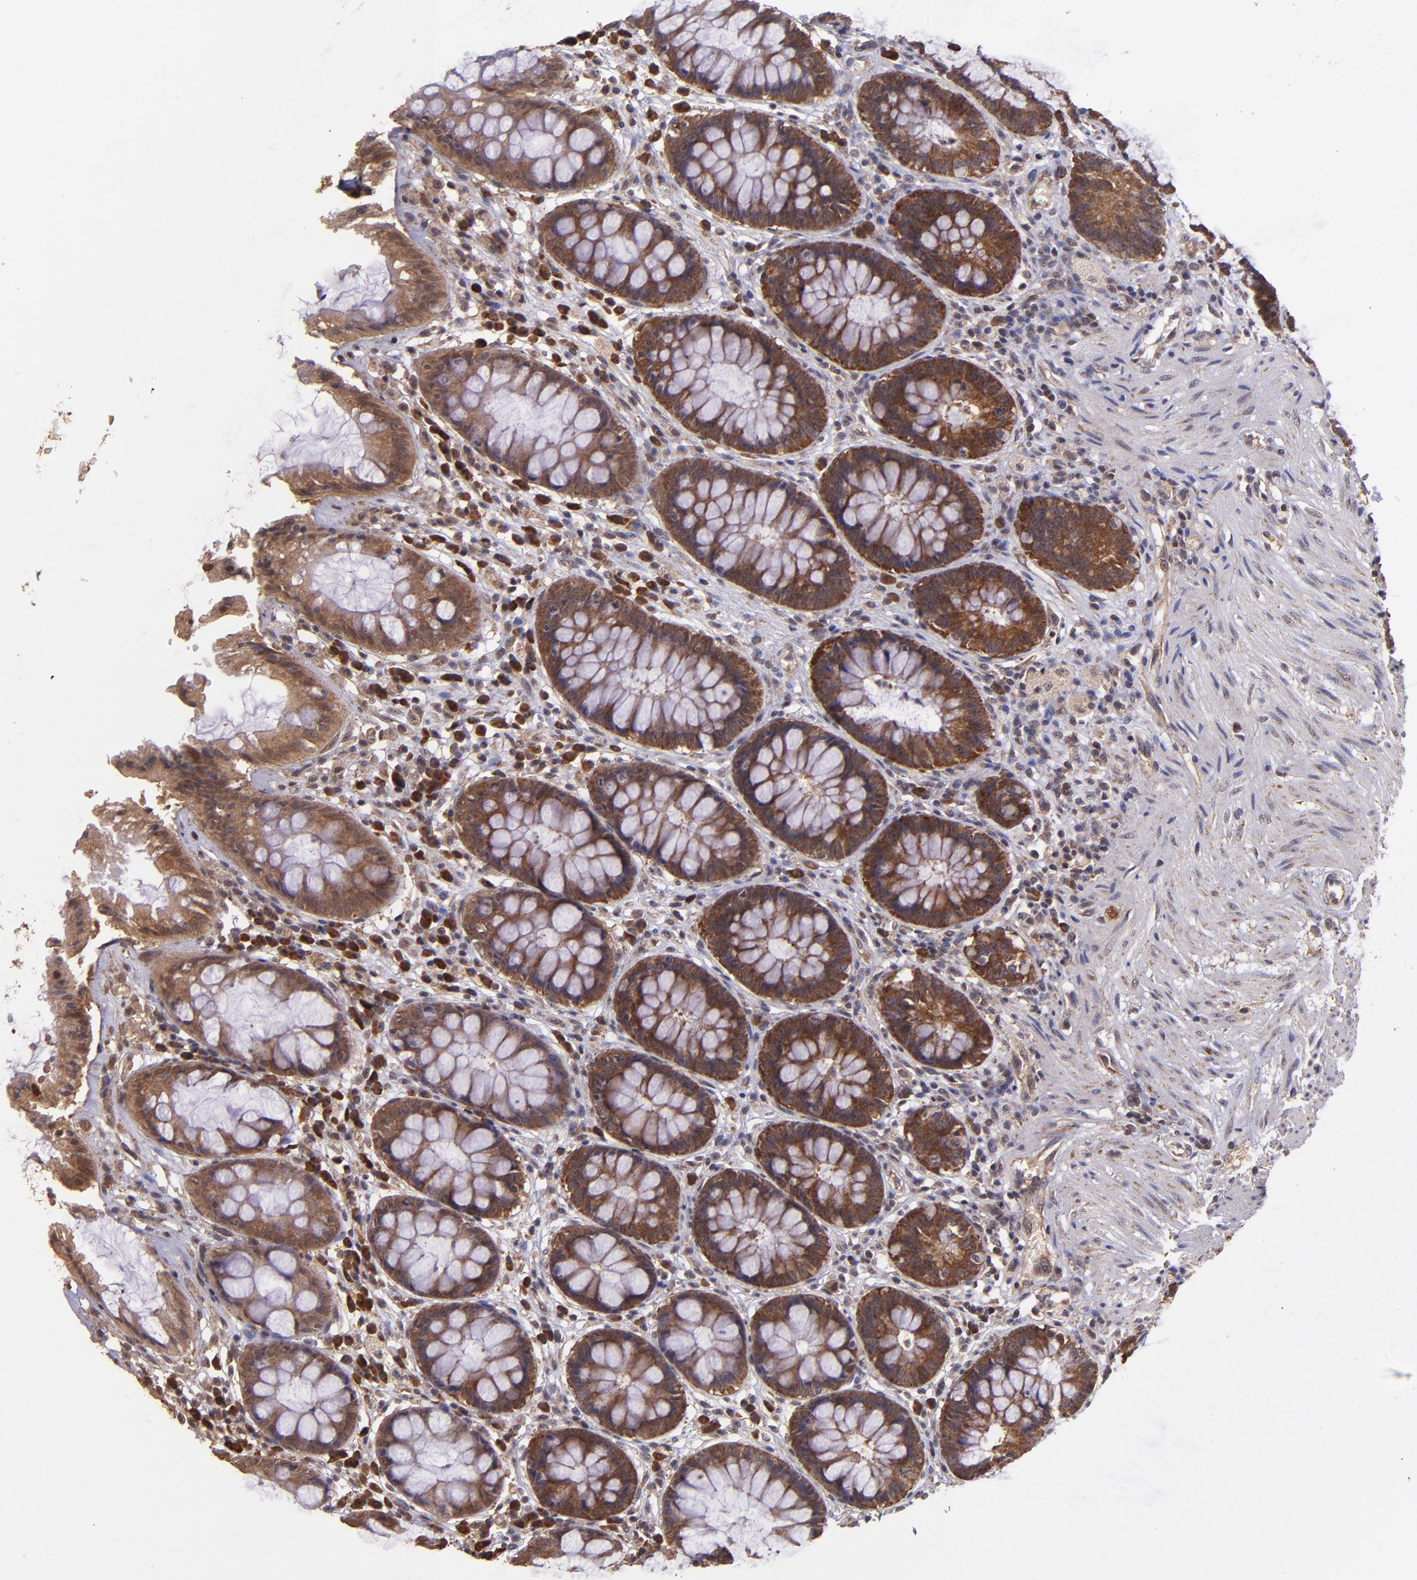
{"staining": {"intensity": "strong", "quantity": ">75%", "location": "cytoplasmic/membranous"}, "tissue": "rectum", "cell_type": "Glandular cells", "image_type": "normal", "snomed": [{"axis": "morphology", "description": "Normal tissue, NOS"}, {"axis": "topography", "description": "Rectum"}], "caption": "DAB immunohistochemical staining of unremarkable rectum demonstrates strong cytoplasmic/membranous protein expression in approximately >75% of glandular cells.", "gene": "USP51", "patient": {"sex": "female", "age": 46}}